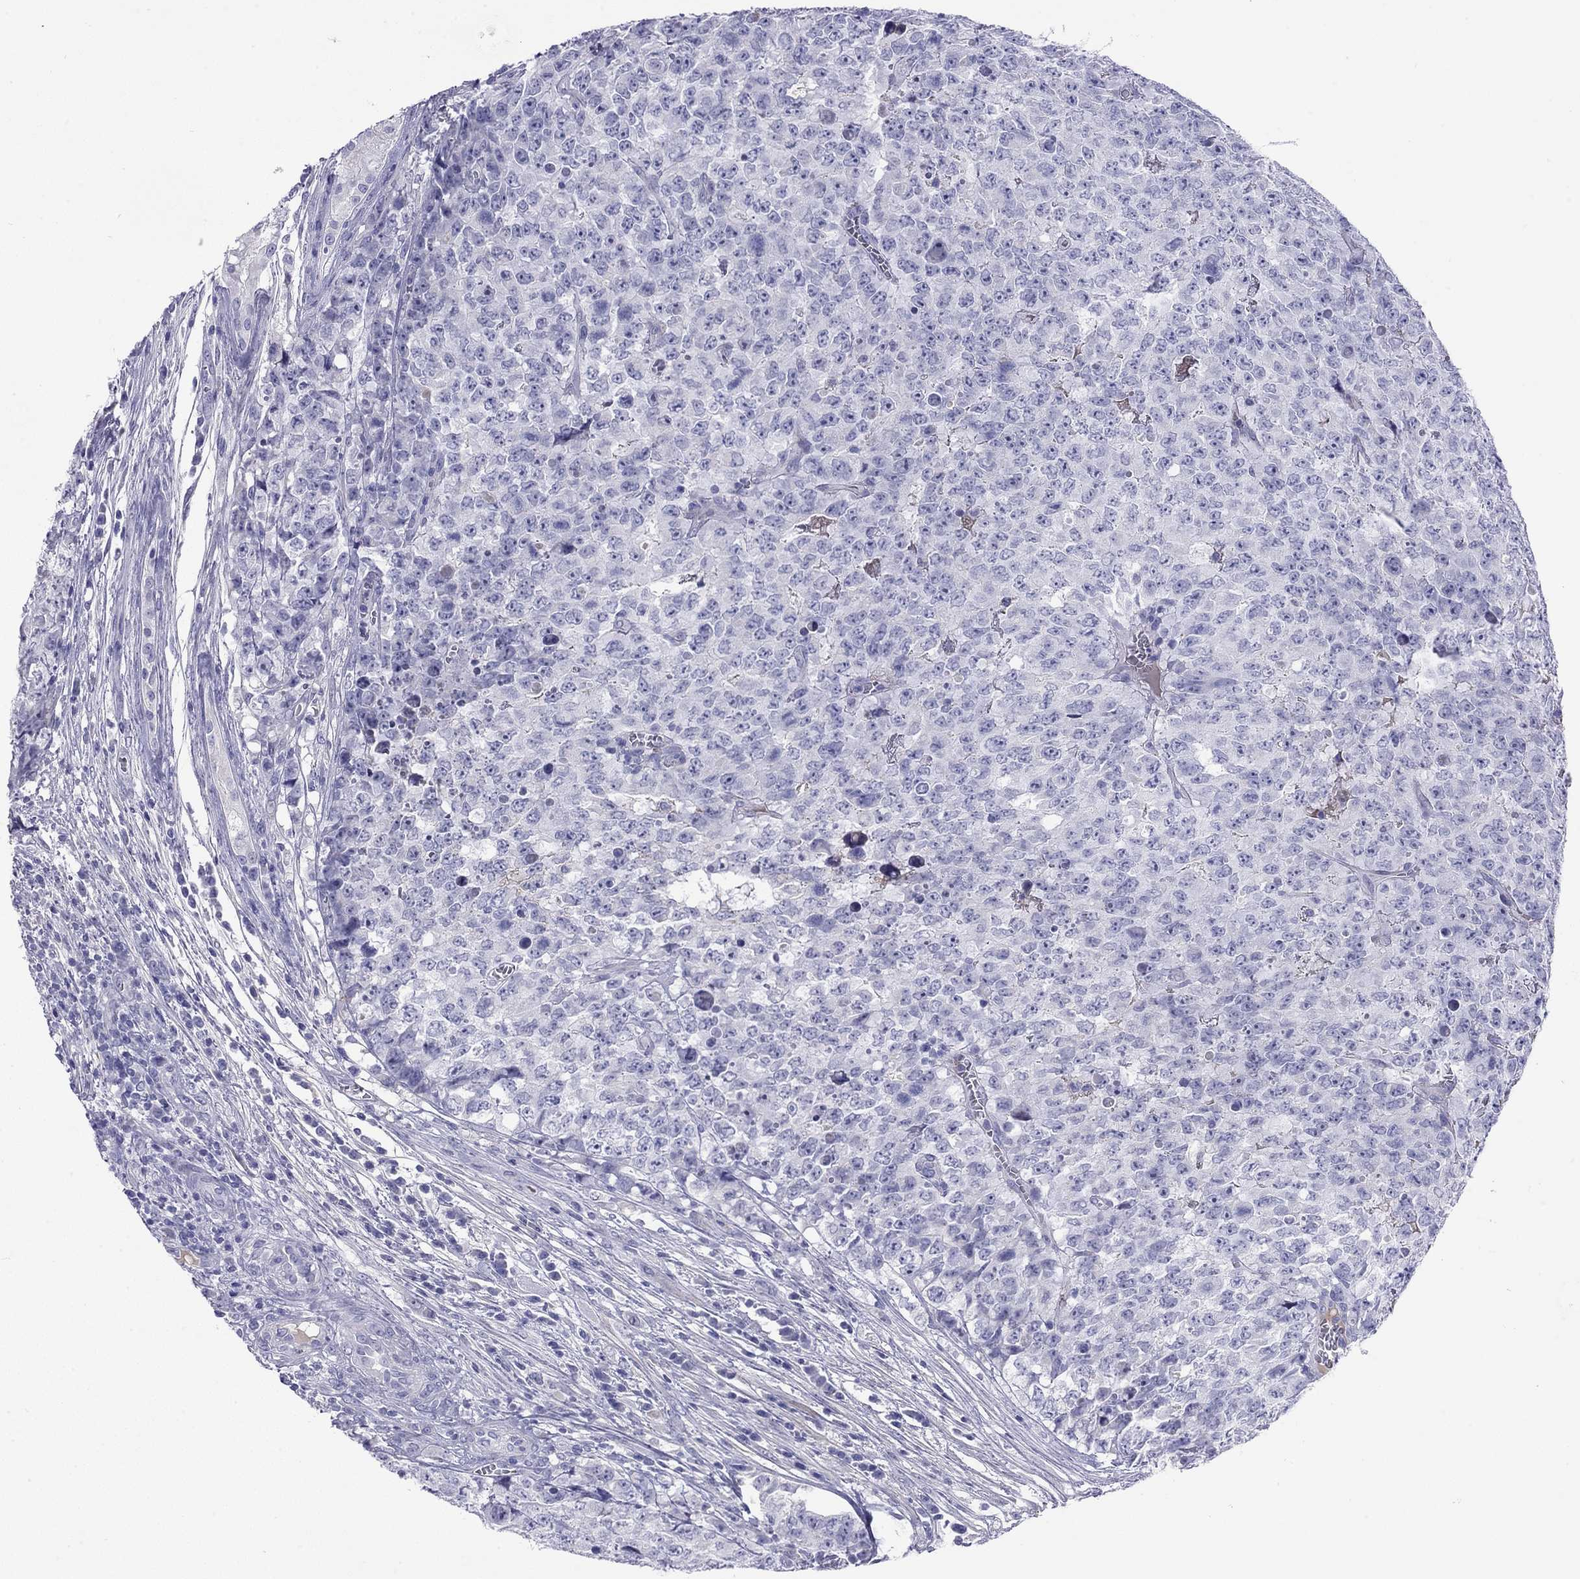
{"staining": {"intensity": "negative", "quantity": "none", "location": "none"}, "tissue": "testis cancer", "cell_type": "Tumor cells", "image_type": "cancer", "snomed": [{"axis": "morphology", "description": "Carcinoma, Embryonal, NOS"}, {"axis": "topography", "description": "Testis"}], "caption": "Immunohistochemistry (IHC) of embryonal carcinoma (testis) demonstrates no positivity in tumor cells.", "gene": "CMYA5", "patient": {"sex": "male", "age": 23}}